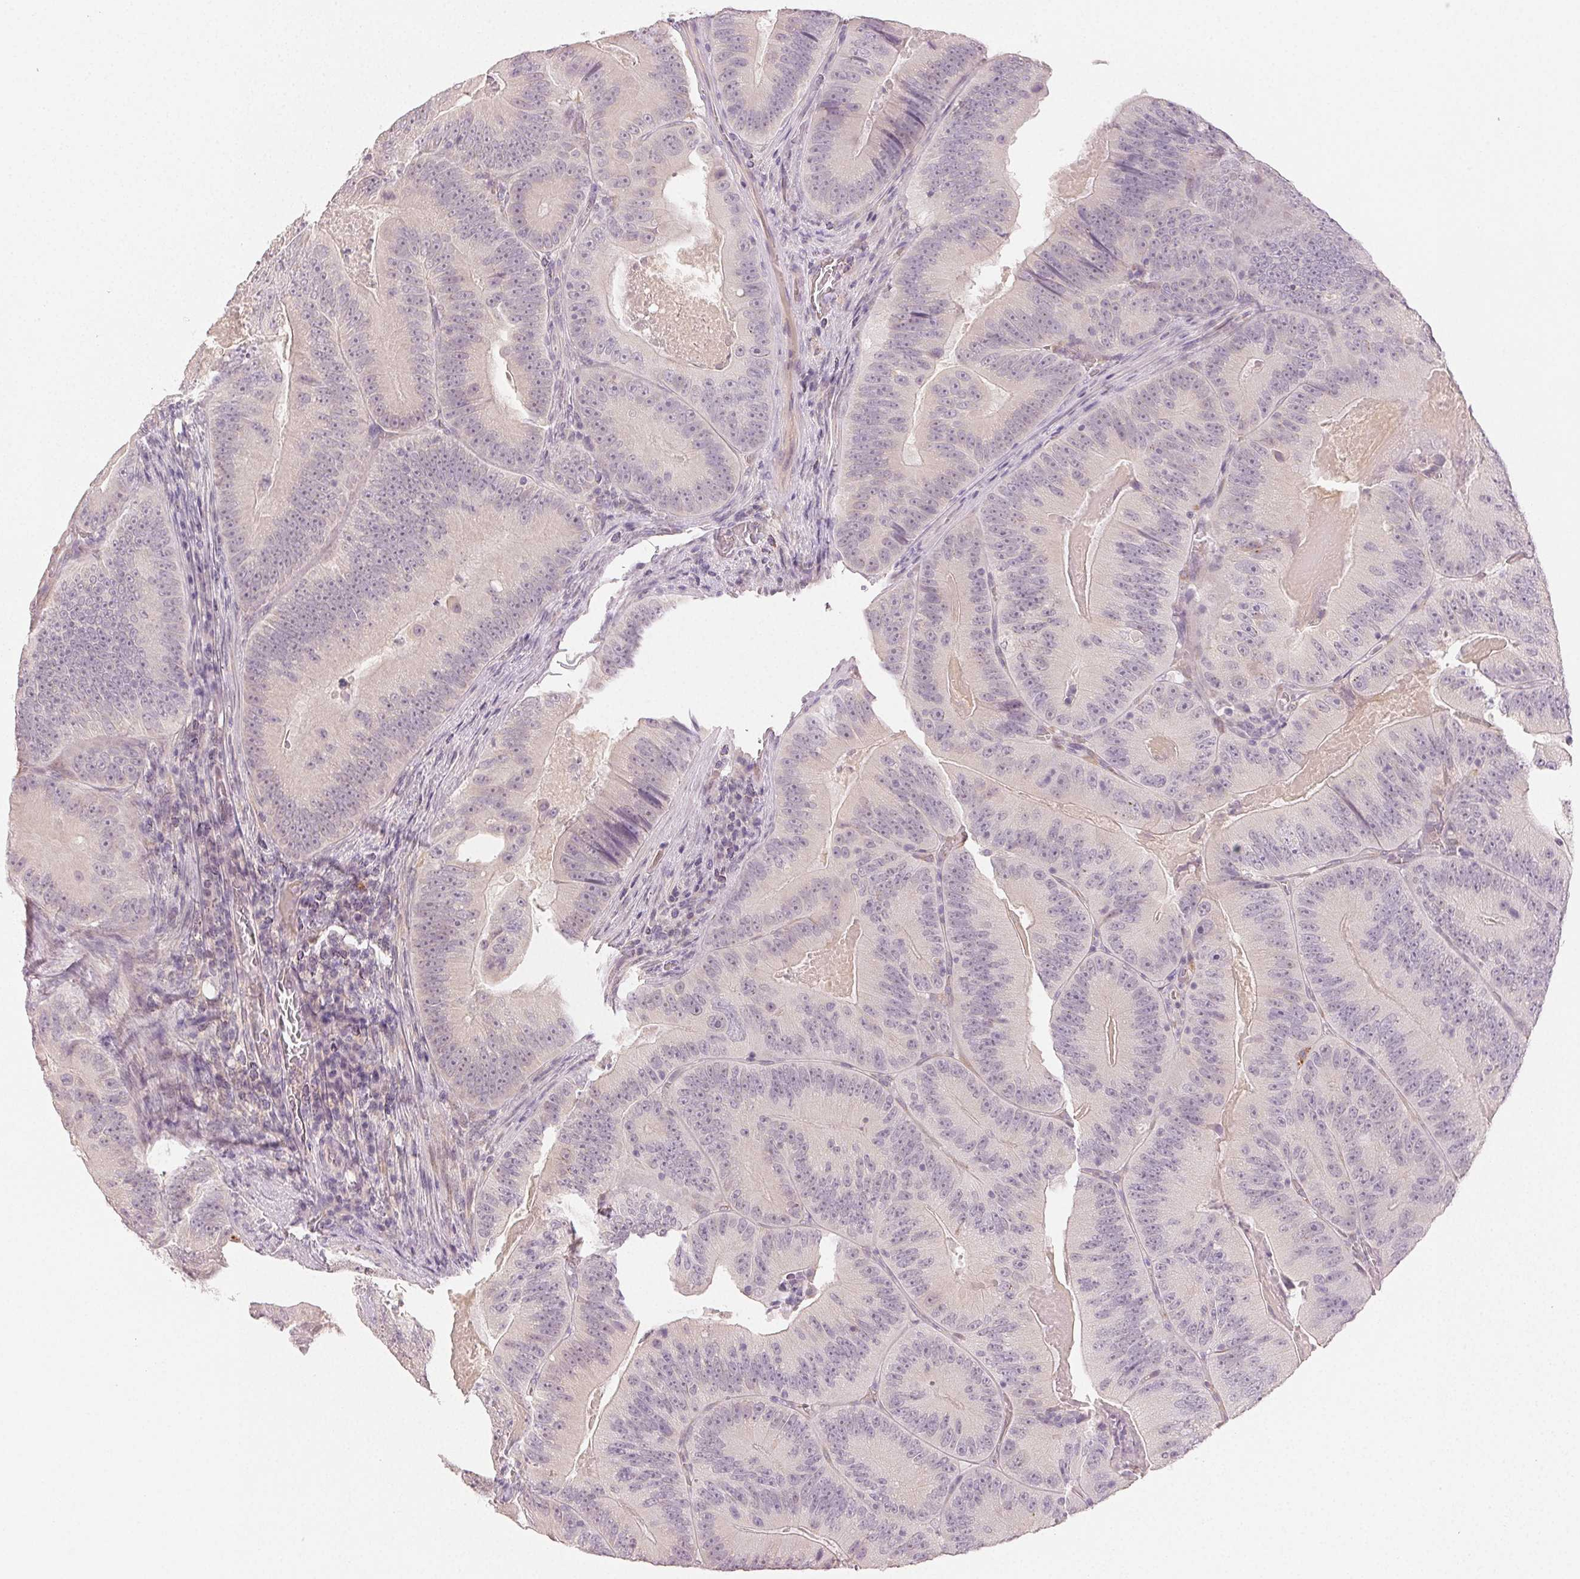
{"staining": {"intensity": "negative", "quantity": "none", "location": "none"}, "tissue": "colorectal cancer", "cell_type": "Tumor cells", "image_type": "cancer", "snomed": [{"axis": "morphology", "description": "Adenocarcinoma, NOS"}, {"axis": "topography", "description": "Colon"}], "caption": "This image is of colorectal cancer (adenocarcinoma) stained with immunohistochemistry (IHC) to label a protein in brown with the nuclei are counter-stained blue. There is no expression in tumor cells. The staining was performed using DAB to visualize the protein expression in brown, while the nuclei were stained in blue with hematoxylin (Magnification: 20x).", "gene": "MAP1LC3A", "patient": {"sex": "female", "age": 86}}